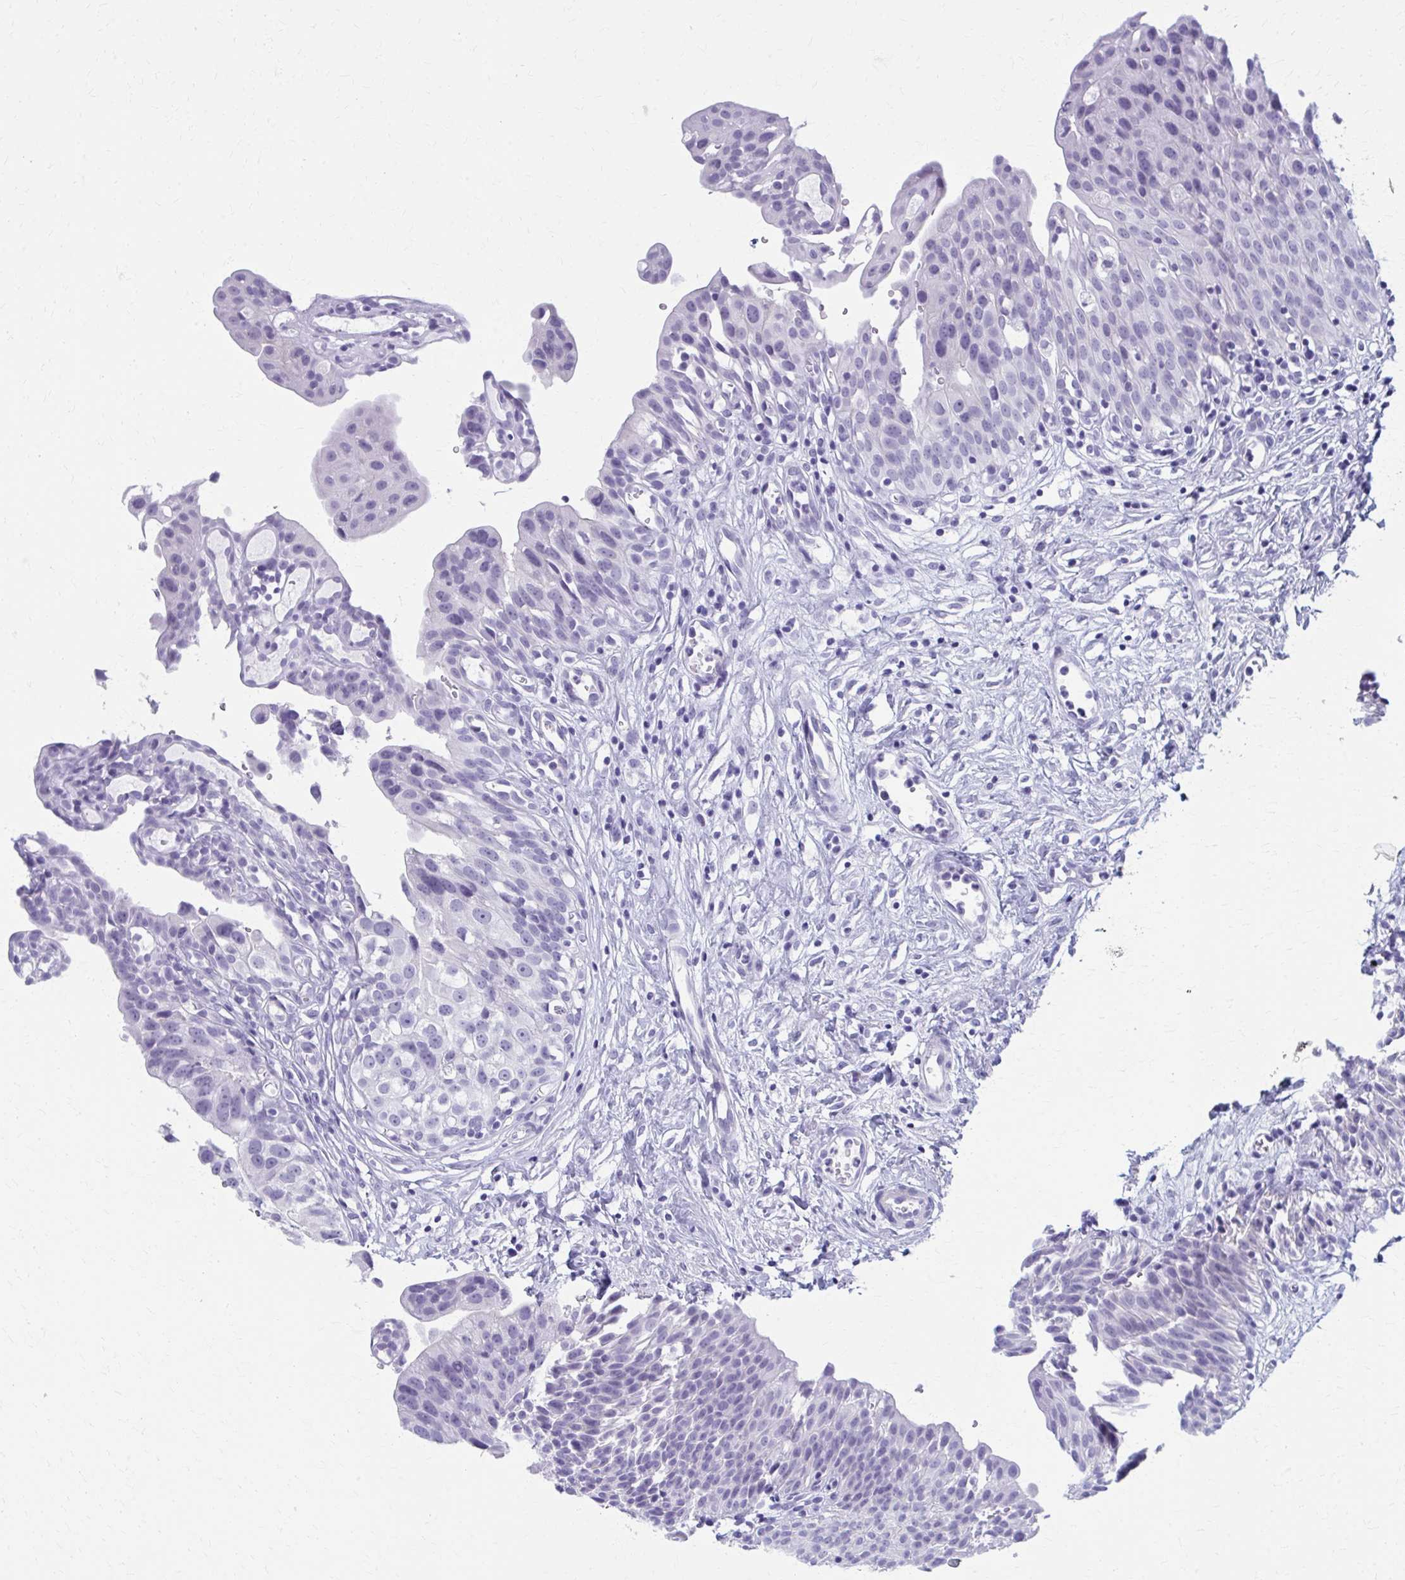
{"staining": {"intensity": "negative", "quantity": "none", "location": "none"}, "tissue": "urinary bladder", "cell_type": "Urothelial cells", "image_type": "normal", "snomed": [{"axis": "morphology", "description": "Normal tissue, NOS"}, {"axis": "topography", "description": "Urinary bladder"}], "caption": "An IHC photomicrograph of benign urinary bladder is shown. There is no staining in urothelial cells of urinary bladder.", "gene": "MPLKIP", "patient": {"sex": "male", "age": 51}}